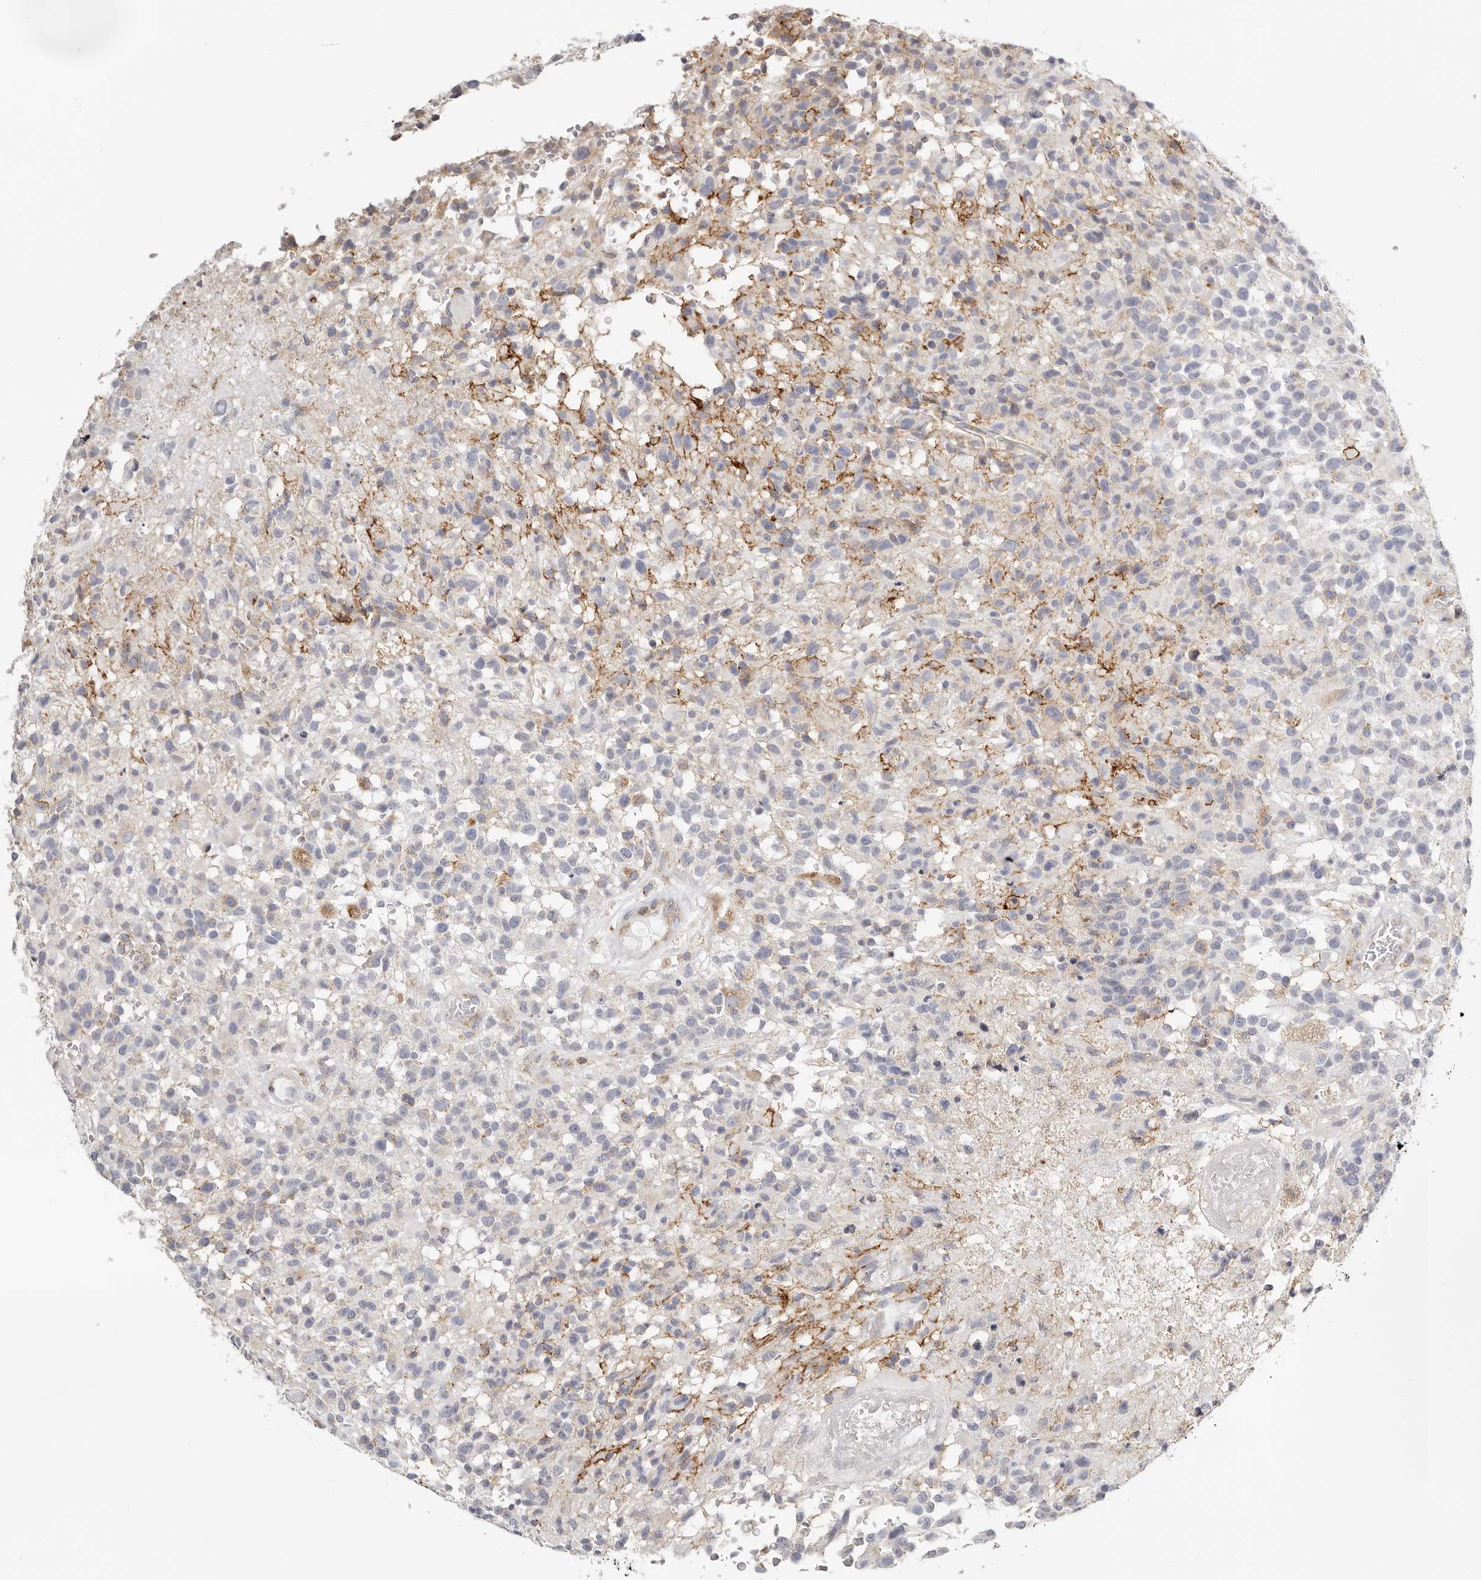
{"staining": {"intensity": "negative", "quantity": "none", "location": "none"}, "tissue": "glioma", "cell_type": "Tumor cells", "image_type": "cancer", "snomed": [{"axis": "morphology", "description": "Glioma, malignant, High grade"}, {"axis": "morphology", "description": "Glioblastoma, NOS"}, {"axis": "topography", "description": "Brain"}], "caption": "DAB (3,3'-diaminobenzidine) immunohistochemical staining of glioma reveals no significant expression in tumor cells. Nuclei are stained in blue.", "gene": "IL32", "patient": {"sex": "male", "age": 60}}